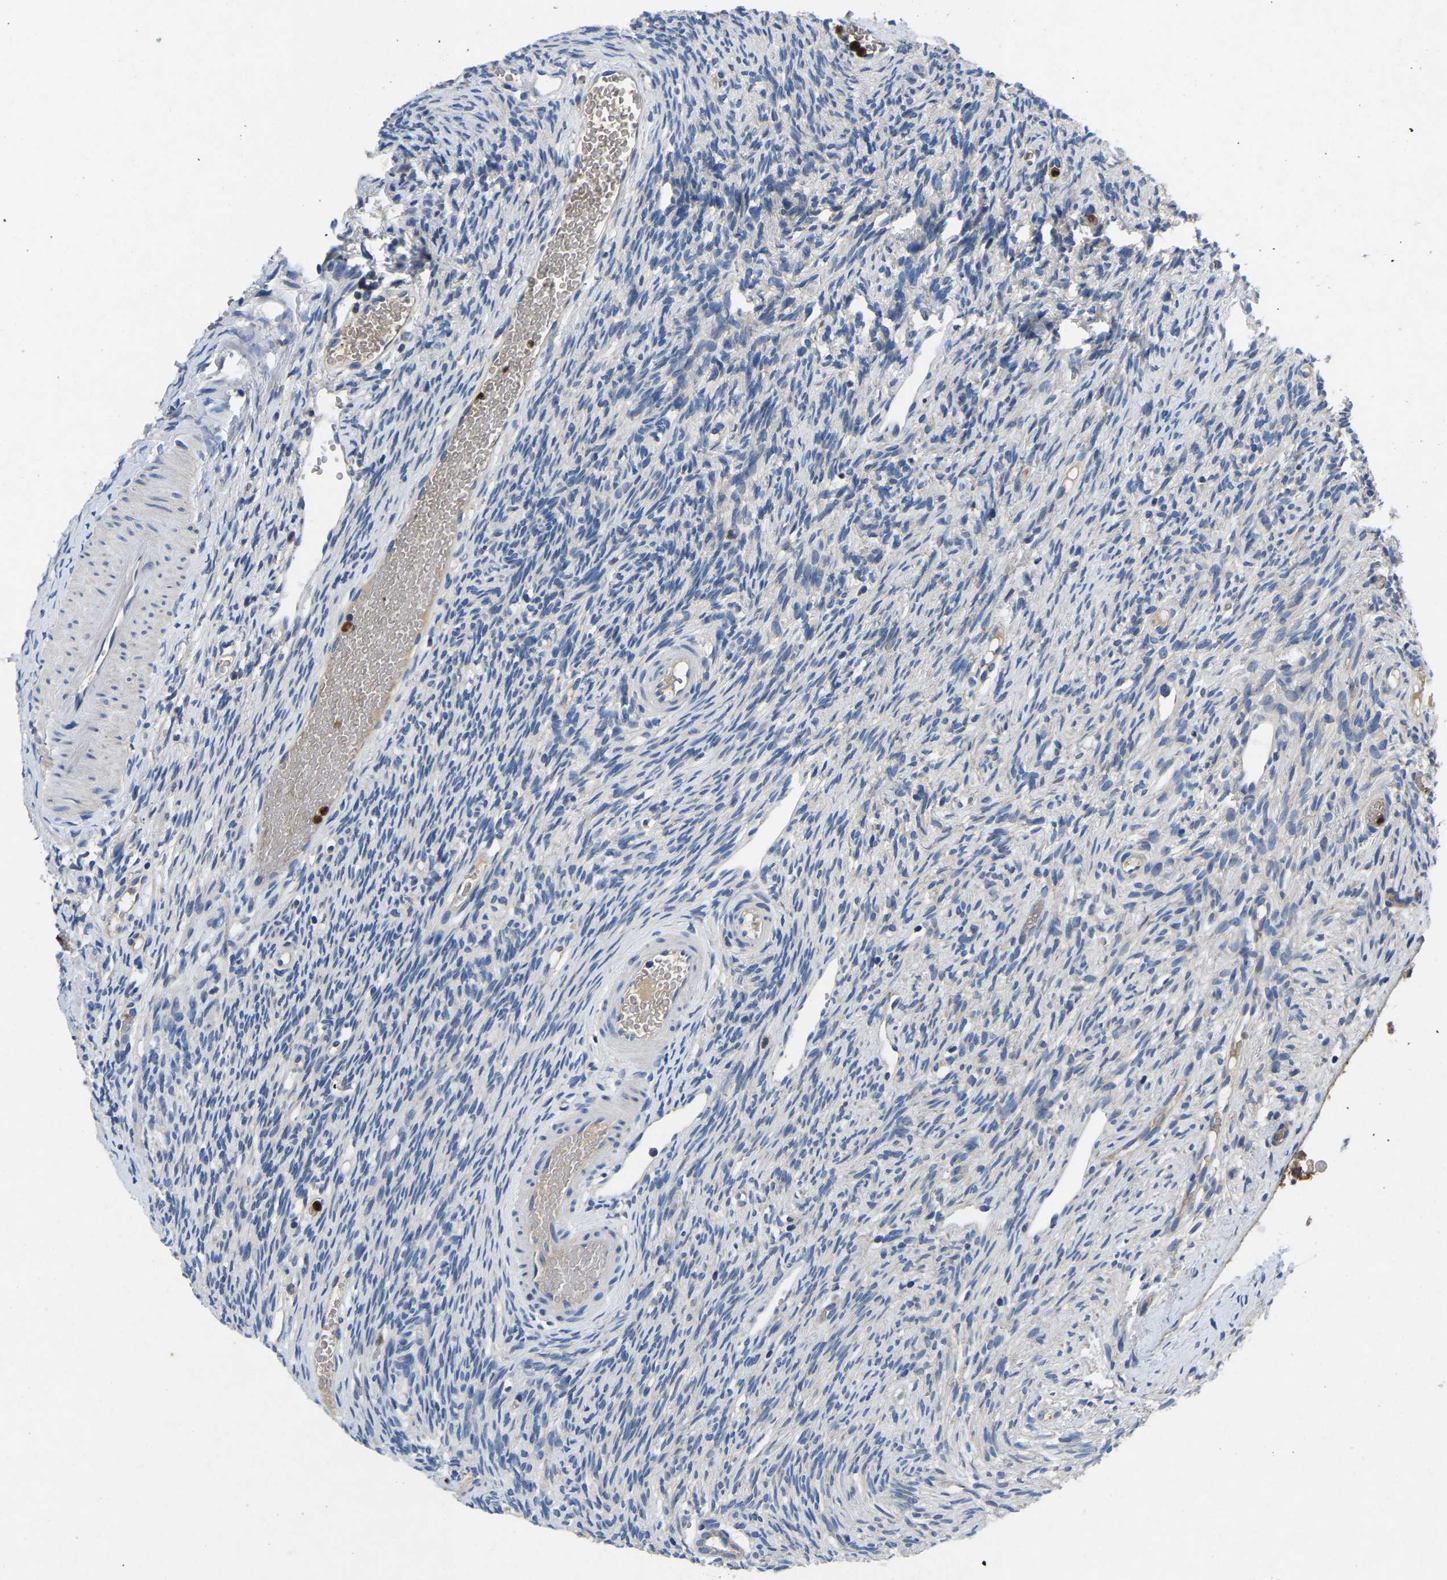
{"staining": {"intensity": "negative", "quantity": "none", "location": "none"}, "tissue": "ovary", "cell_type": "Ovarian stroma cells", "image_type": "normal", "snomed": [{"axis": "morphology", "description": "Normal tissue, NOS"}, {"axis": "topography", "description": "Ovary"}], "caption": "This photomicrograph is of unremarkable ovary stained with IHC to label a protein in brown with the nuclei are counter-stained blue. There is no positivity in ovarian stroma cells.", "gene": "TOR1B", "patient": {"sex": "female", "age": 33}}